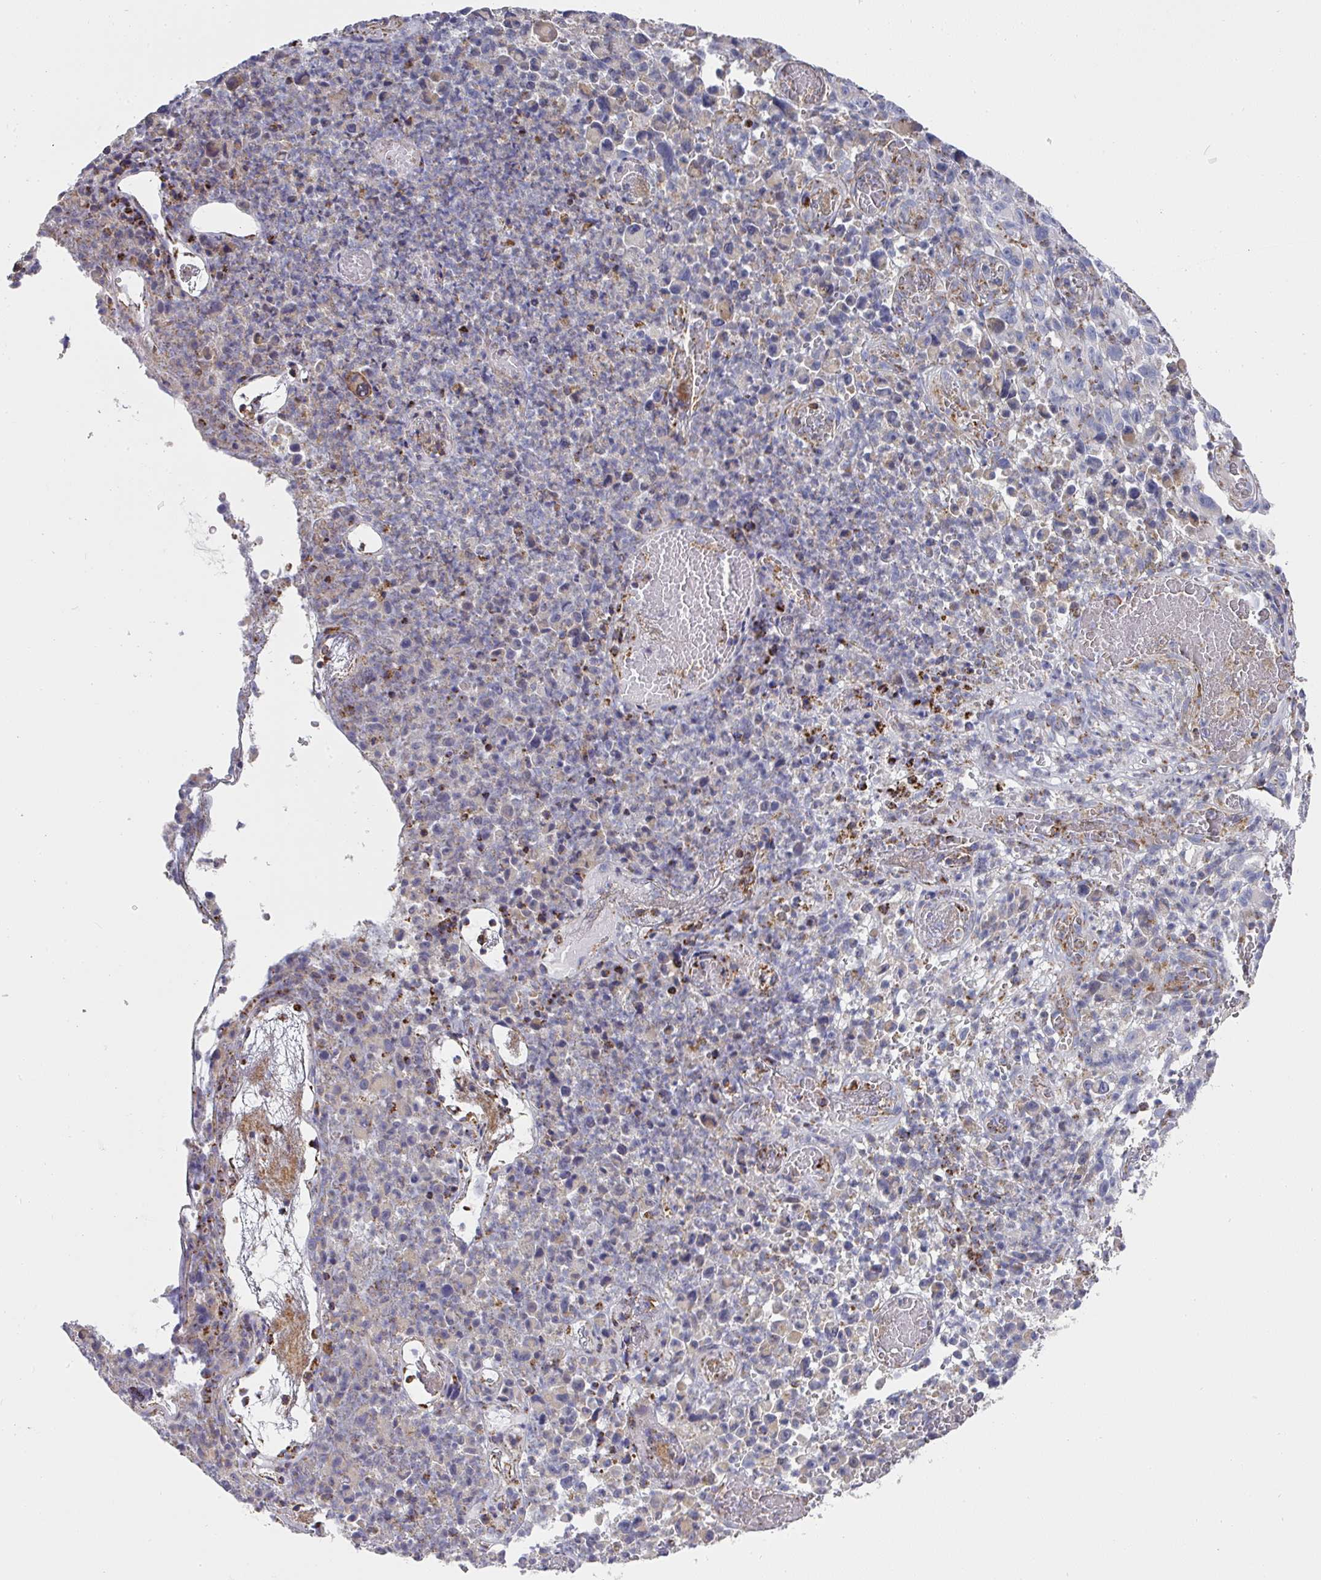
{"staining": {"intensity": "negative", "quantity": "none", "location": "none"}, "tissue": "melanoma", "cell_type": "Tumor cells", "image_type": "cancer", "snomed": [{"axis": "morphology", "description": "Malignant melanoma, NOS"}, {"axis": "topography", "description": "Skin"}], "caption": "IHC histopathology image of neoplastic tissue: human melanoma stained with DAB (3,3'-diaminobenzidine) demonstrates no significant protein staining in tumor cells. (DAB (3,3'-diaminobenzidine) immunohistochemistry (IHC), high magnification).", "gene": "UQCRFS1", "patient": {"sex": "female", "age": 82}}